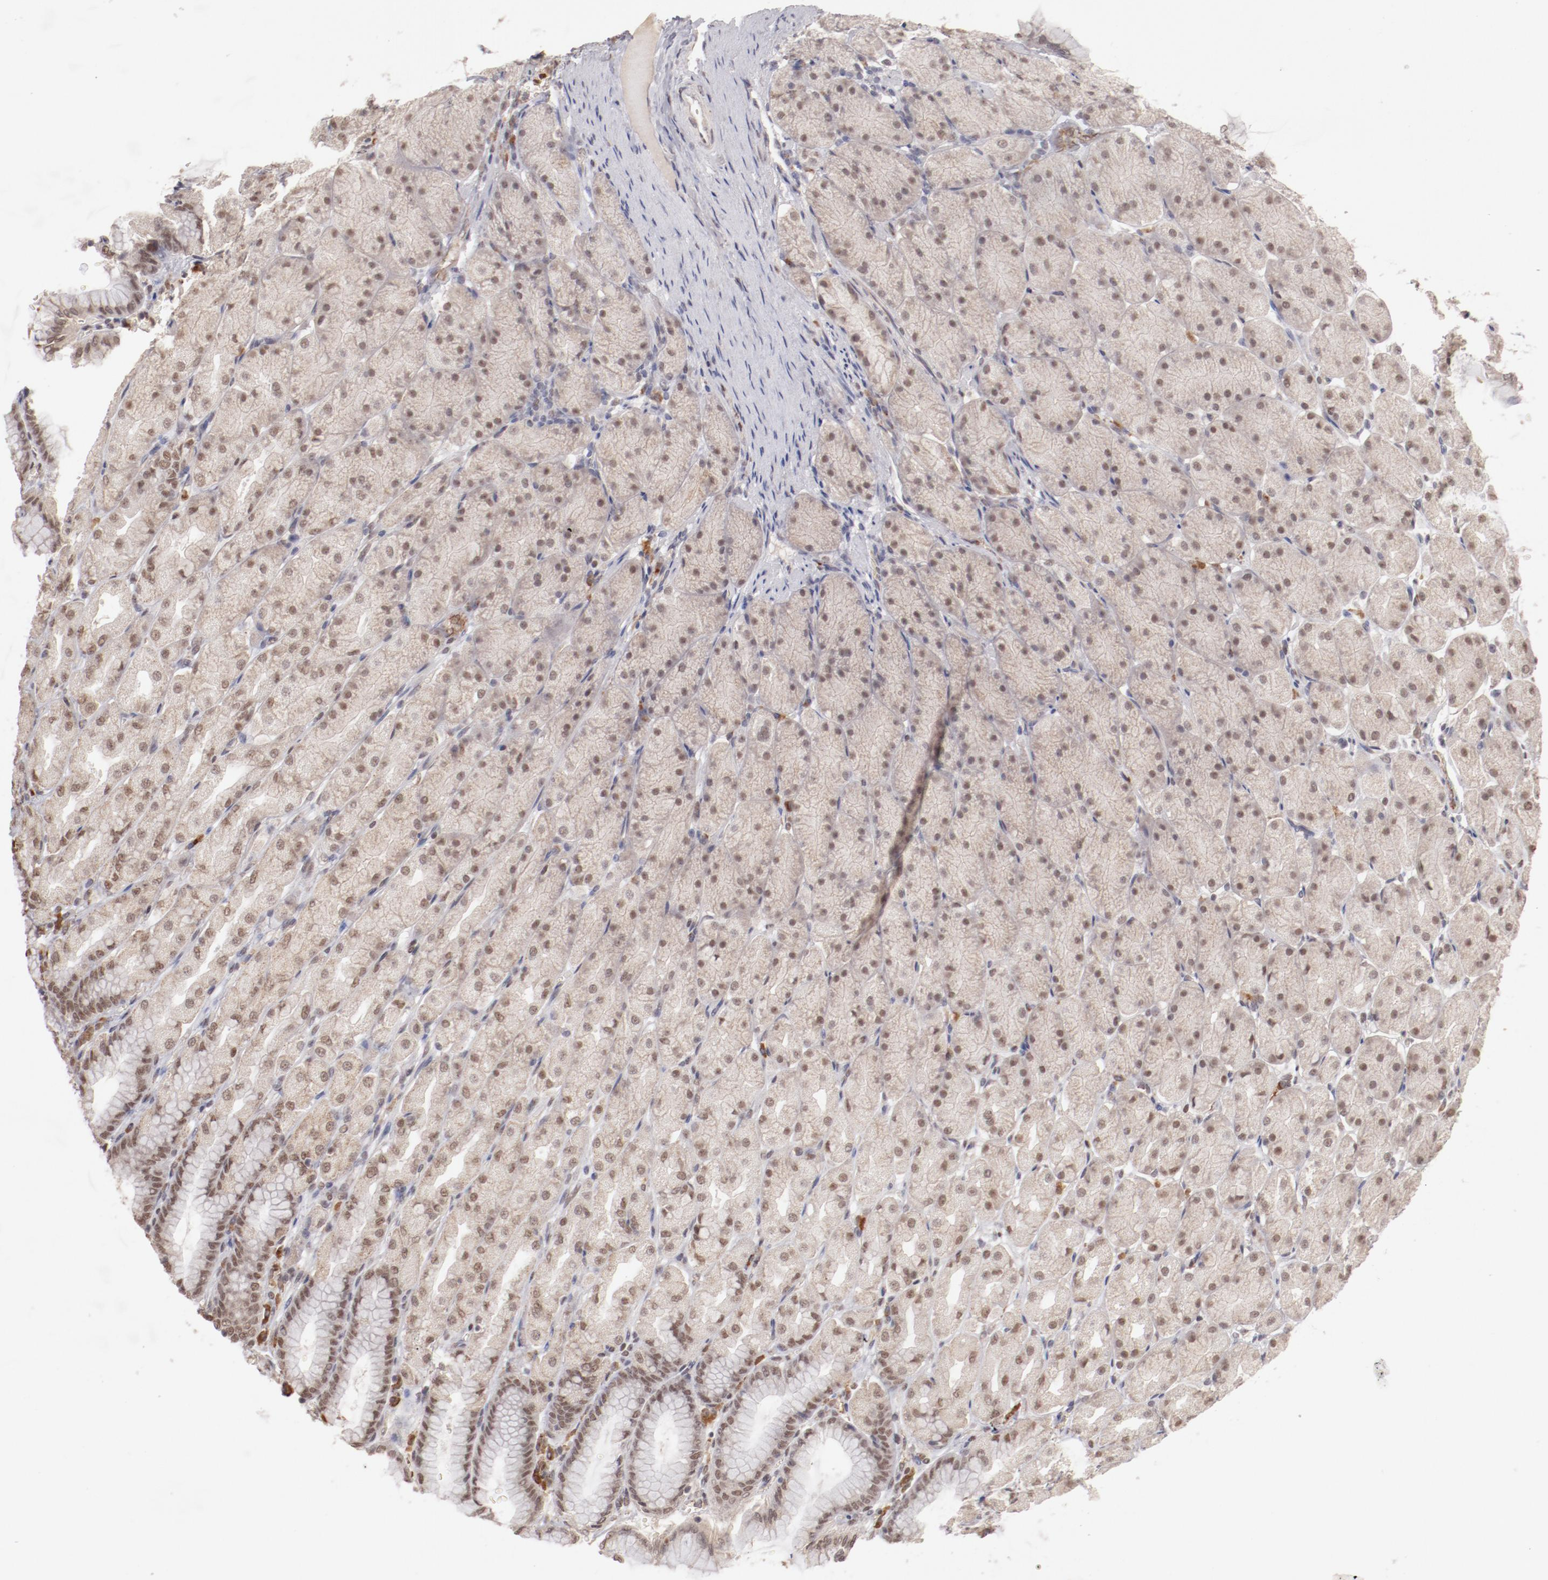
{"staining": {"intensity": "weak", "quantity": ">75%", "location": "cytoplasmic/membranous,nuclear"}, "tissue": "stomach", "cell_type": "Glandular cells", "image_type": "normal", "snomed": [{"axis": "morphology", "description": "Normal tissue, NOS"}, {"axis": "topography", "description": "Stomach, upper"}], "caption": "Glandular cells exhibit low levels of weak cytoplasmic/membranous,nuclear positivity in approximately >75% of cells in unremarkable stomach.", "gene": "NFE2", "patient": {"sex": "female", "age": 56}}